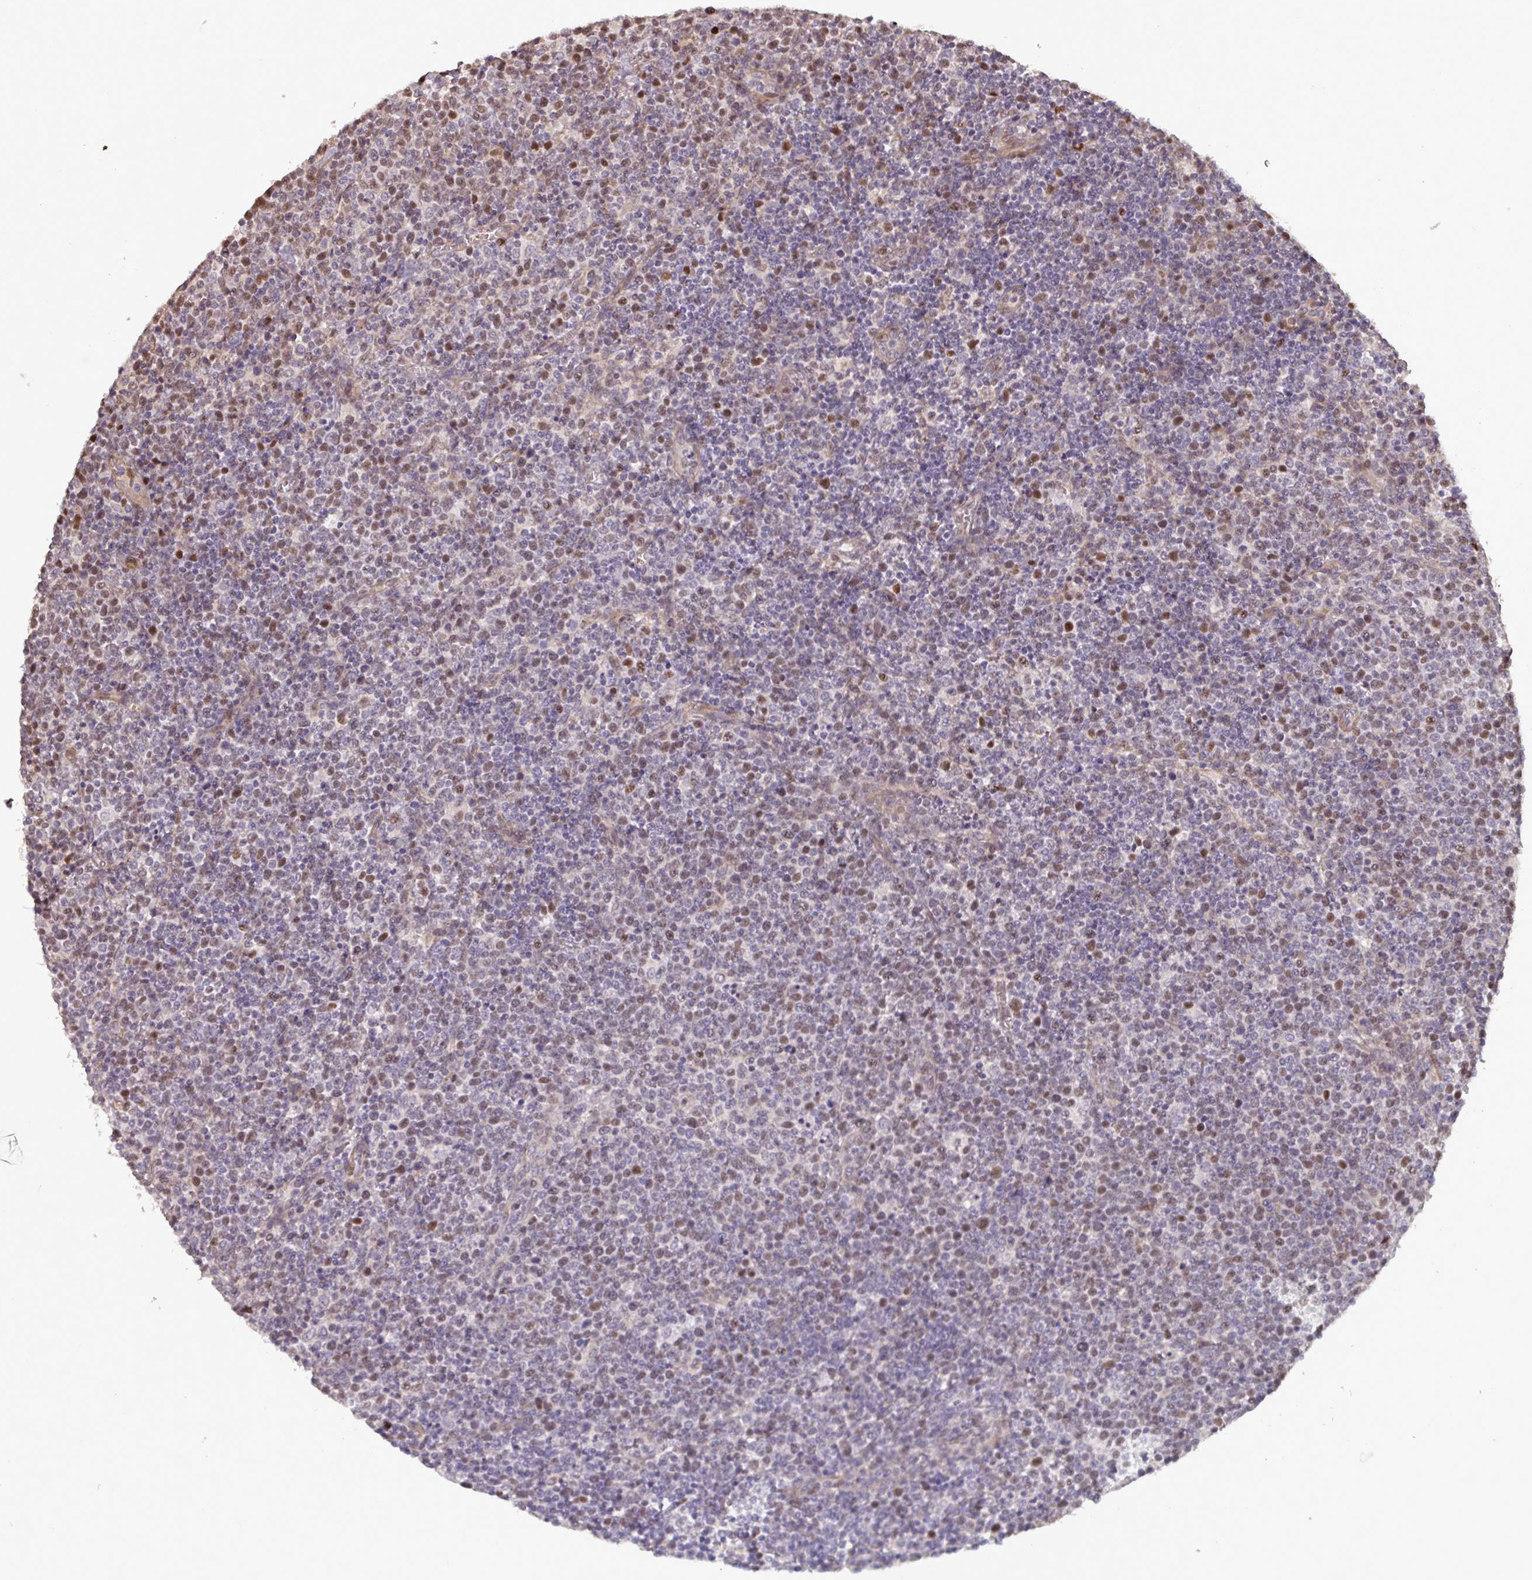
{"staining": {"intensity": "moderate", "quantity": "25%-75%", "location": "nuclear"}, "tissue": "lymphoma", "cell_type": "Tumor cells", "image_type": "cancer", "snomed": [{"axis": "morphology", "description": "Malignant lymphoma, non-Hodgkin's type, High grade"}, {"axis": "topography", "description": "Lymph node"}], "caption": "Moderate nuclear staining for a protein is seen in about 25%-75% of tumor cells of malignant lymphoma, non-Hodgkin's type (high-grade) using IHC.", "gene": "IPO5", "patient": {"sex": "male", "age": 61}}